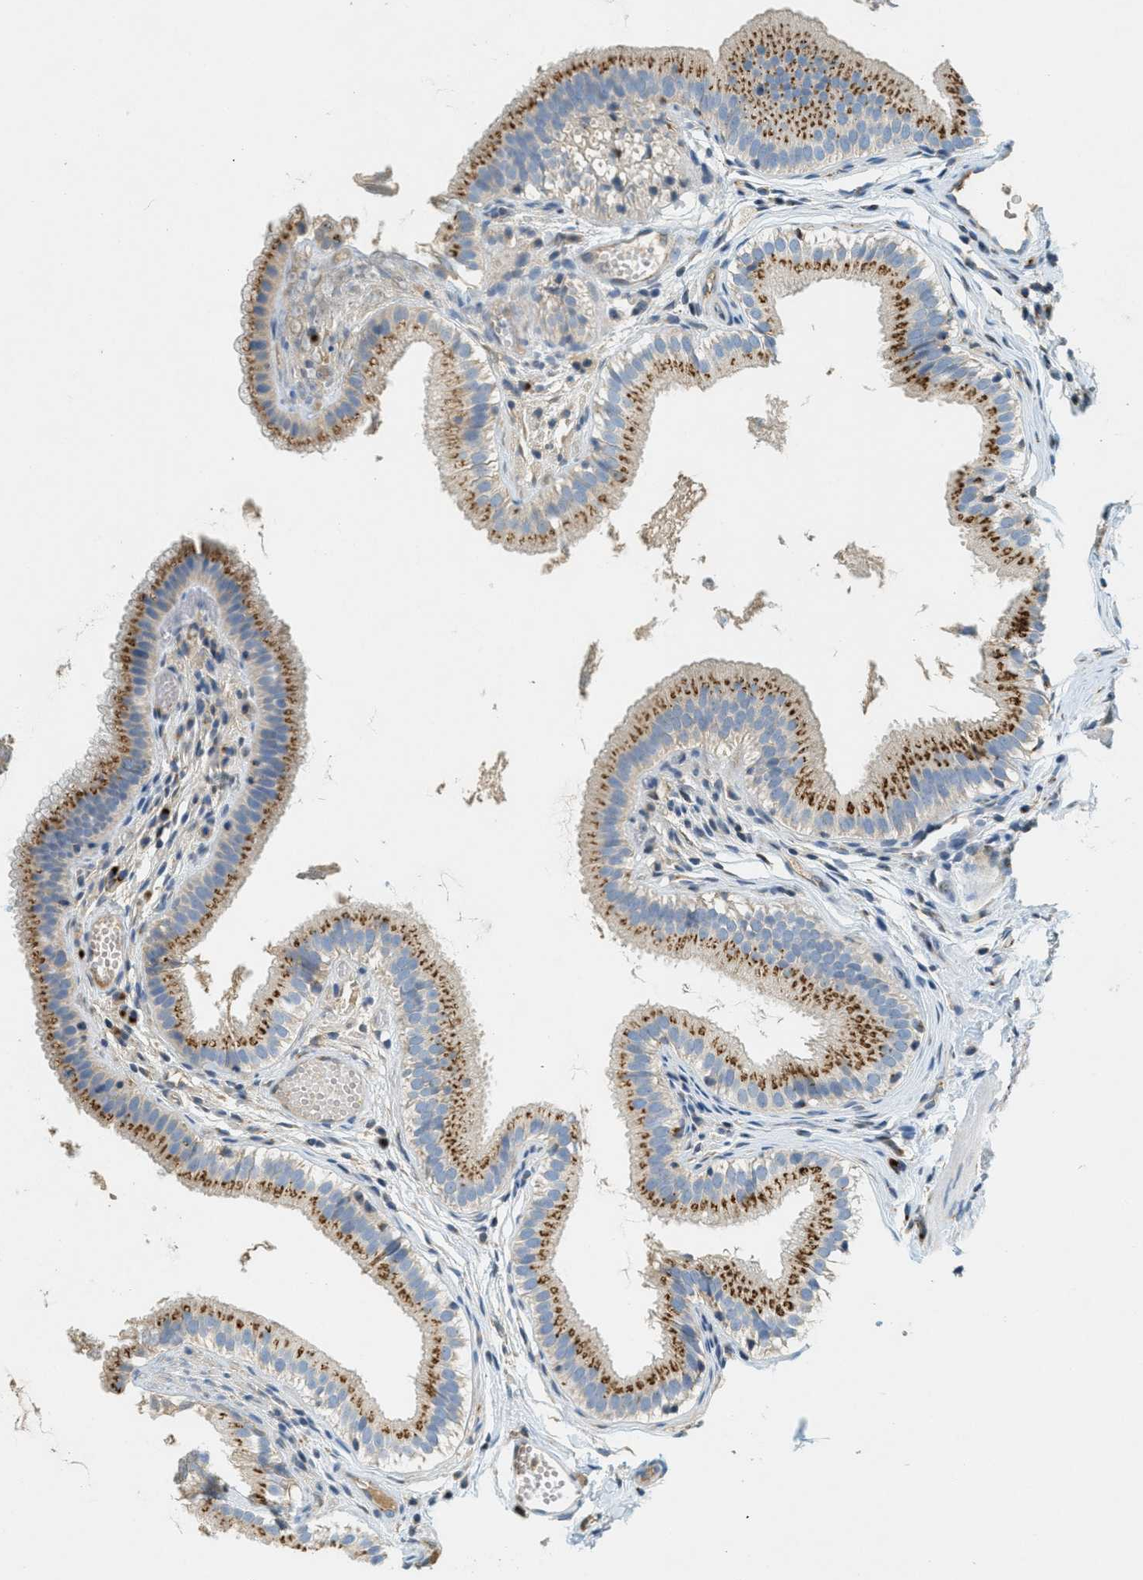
{"staining": {"intensity": "strong", "quantity": ">75%", "location": "cytoplasmic/membranous"}, "tissue": "gallbladder", "cell_type": "Glandular cells", "image_type": "normal", "snomed": [{"axis": "morphology", "description": "Normal tissue, NOS"}, {"axis": "topography", "description": "Gallbladder"}], "caption": "Protein positivity by immunohistochemistry (IHC) shows strong cytoplasmic/membranous expression in about >75% of glandular cells in normal gallbladder.", "gene": "ENTPD4", "patient": {"sex": "female", "age": 26}}